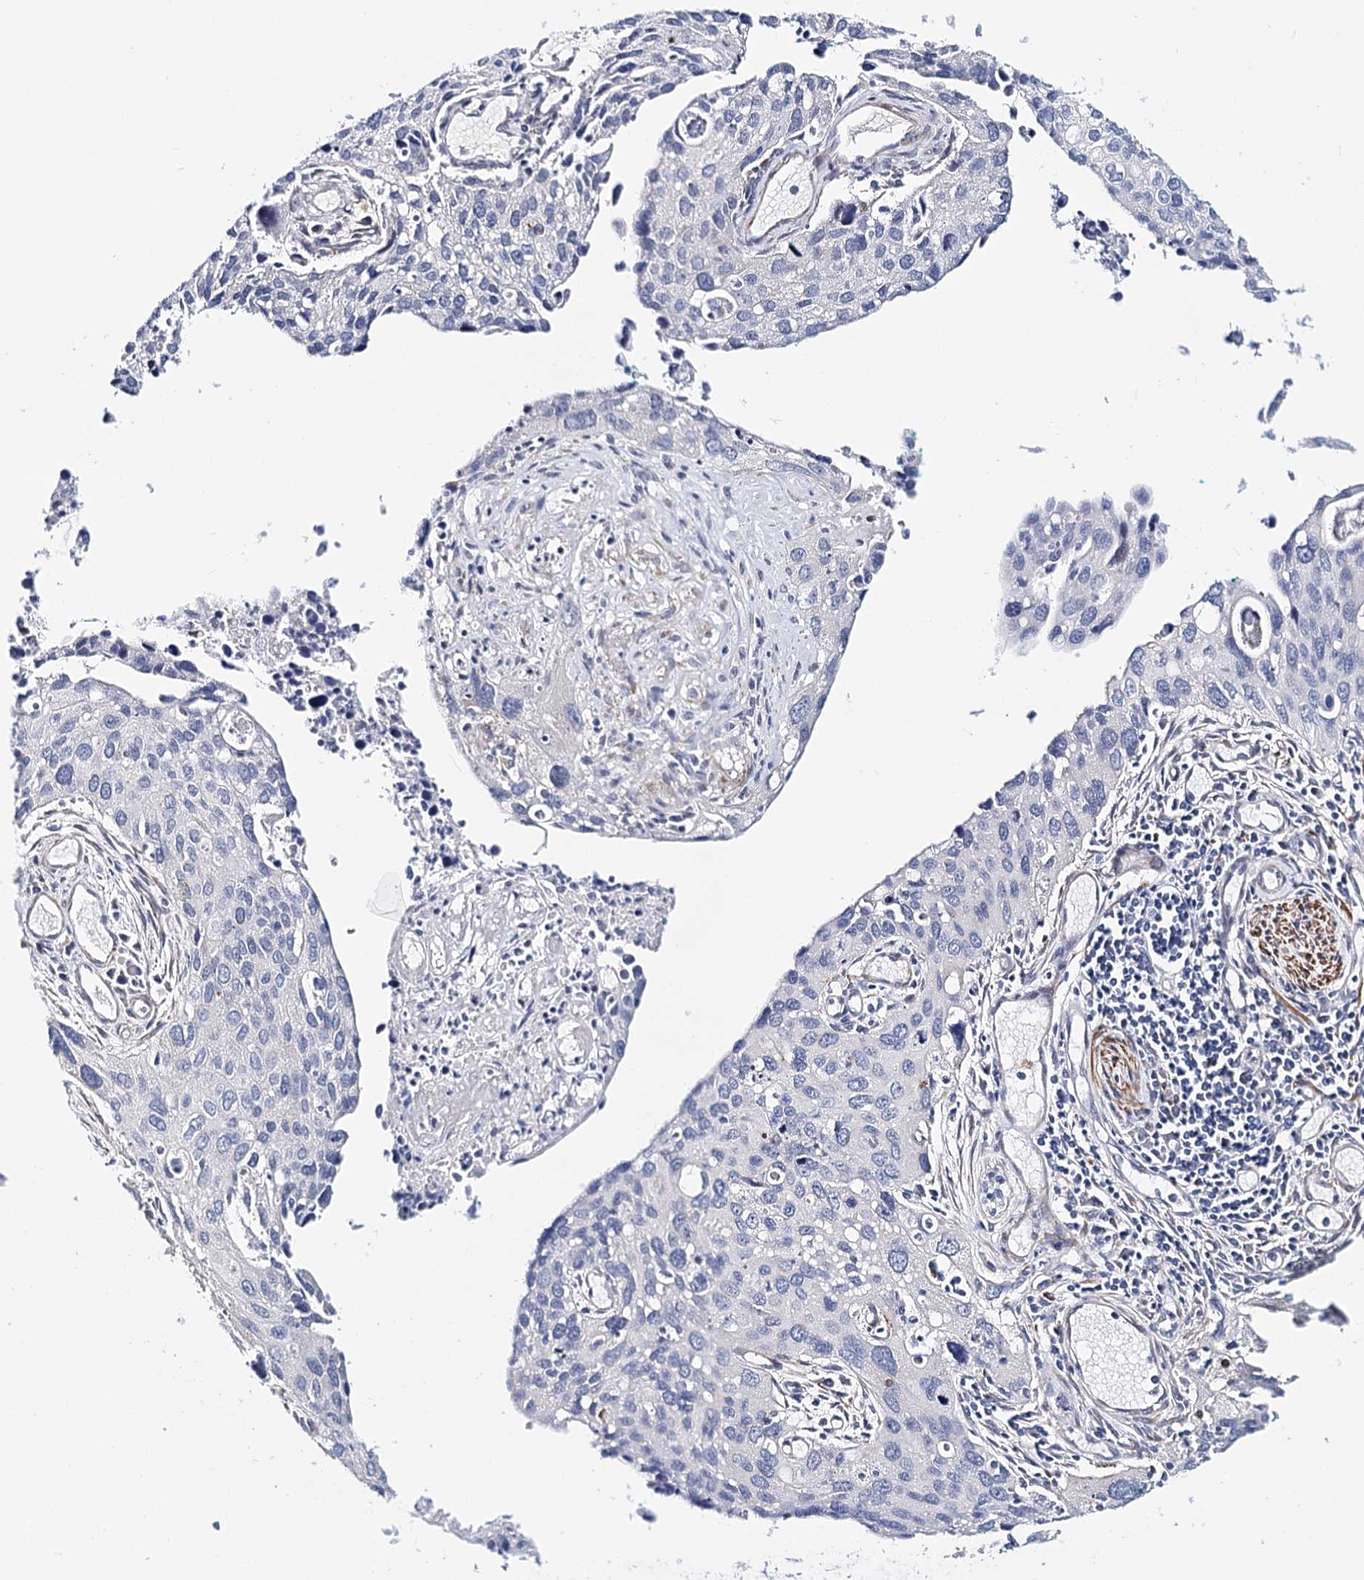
{"staining": {"intensity": "negative", "quantity": "none", "location": "none"}, "tissue": "cervical cancer", "cell_type": "Tumor cells", "image_type": "cancer", "snomed": [{"axis": "morphology", "description": "Squamous cell carcinoma, NOS"}, {"axis": "topography", "description": "Cervix"}], "caption": "A high-resolution histopathology image shows immunohistochemistry (IHC) staining of cervical cancer (squamous cell carcinoma), which demonstrates no significant staining in tumor cells.", "gene": "TEX12", "patient": {"sex": "female", "age": 55}}